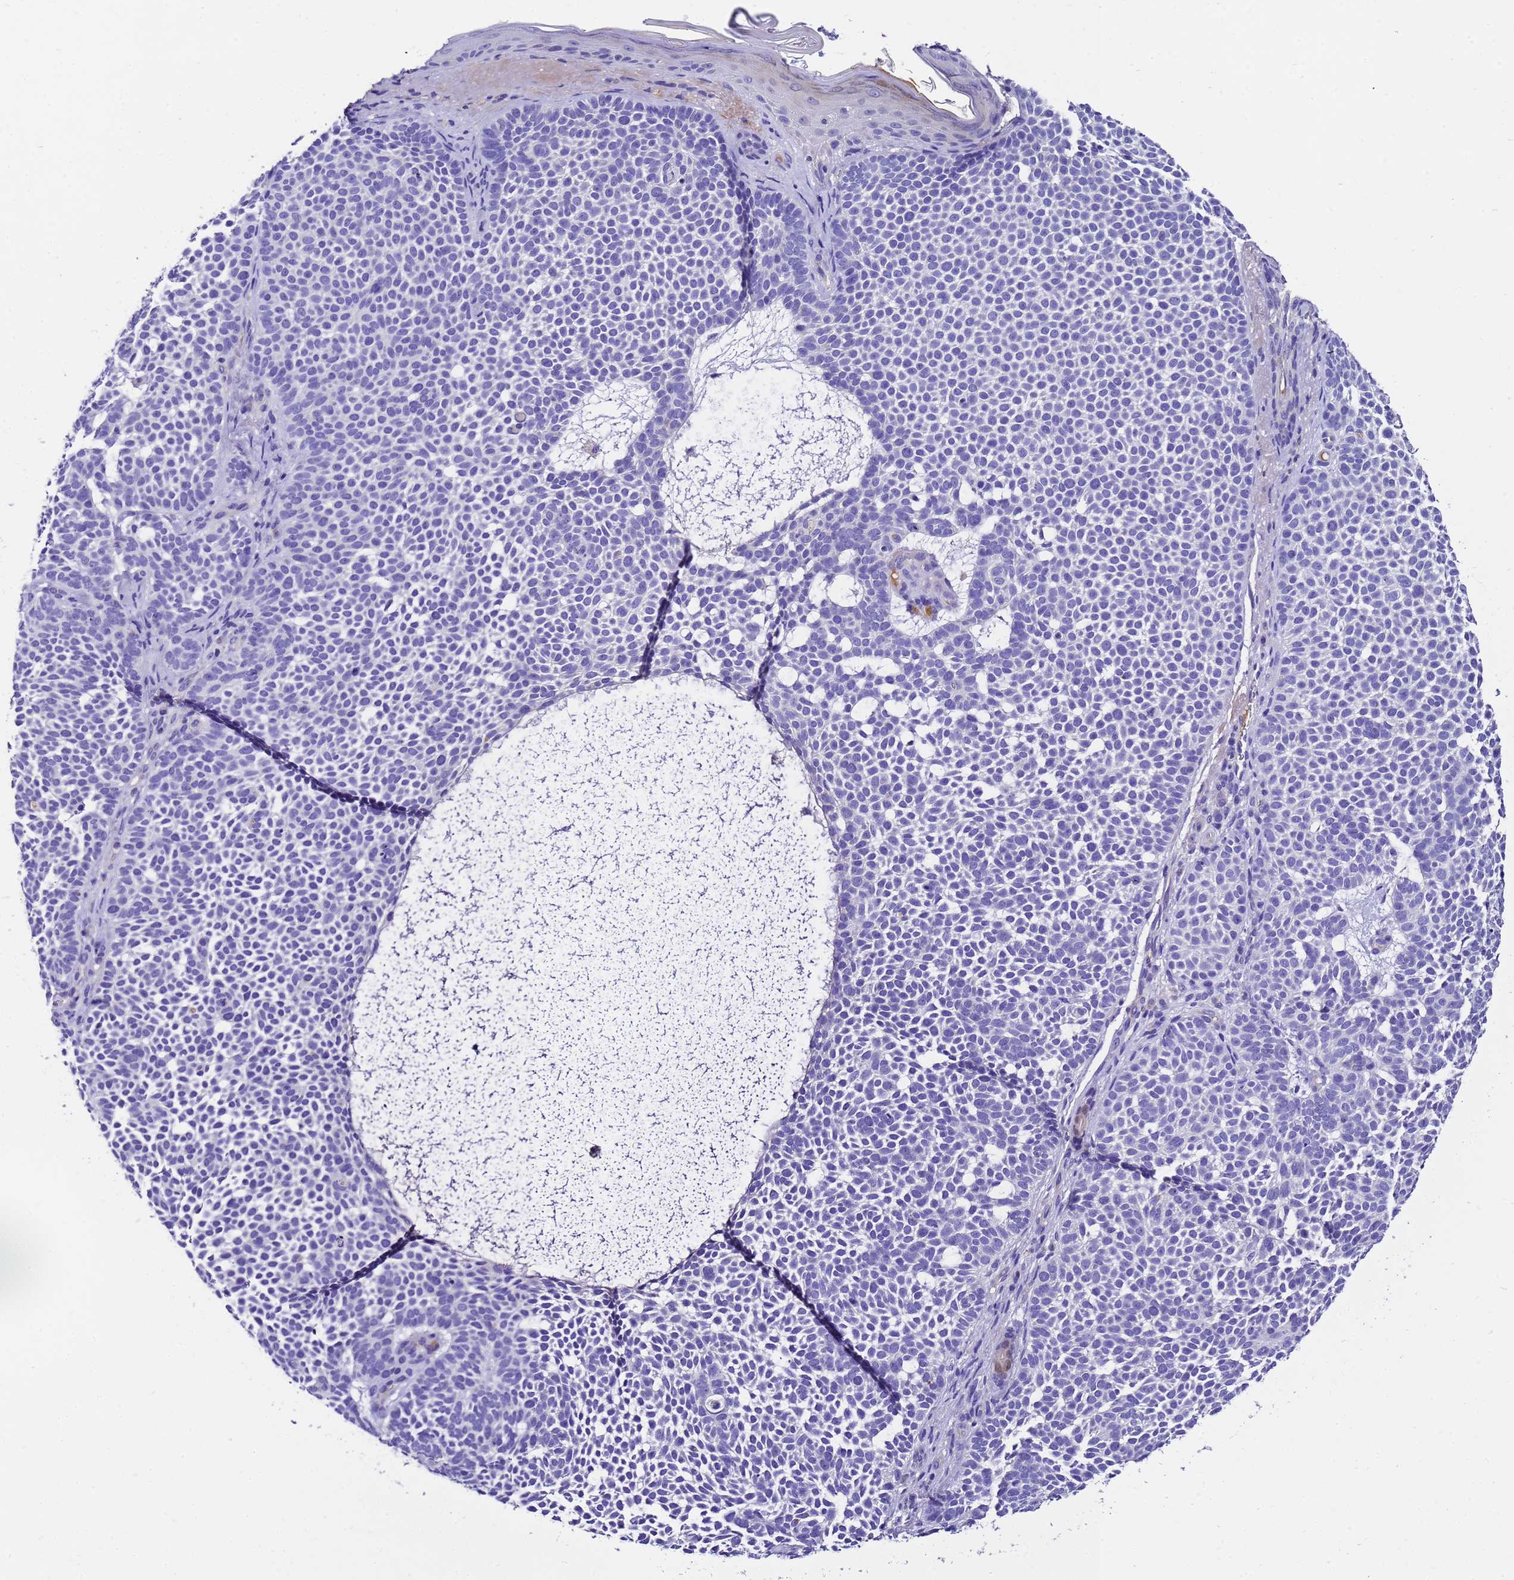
{"staining": {"intensity": "negative", "quantity": "none", "location": "none"}, "tissue": "skin cancer", "cell_type": "Tumor cells", "image_type": "cancer", "snomed": [{"axis": "morphology", "description": "Basal cell carcinoma"}, {"axis": "topography", "description": "Skin"}], "caption": "A high-resolution image shows immunohistochemistry (IHC) staining of skin basal cell carcinoma, which exhibits no significant staining in tumor cells.", "gene": "UGT2A1", "patient": {"sex": "female", "age": 77}}